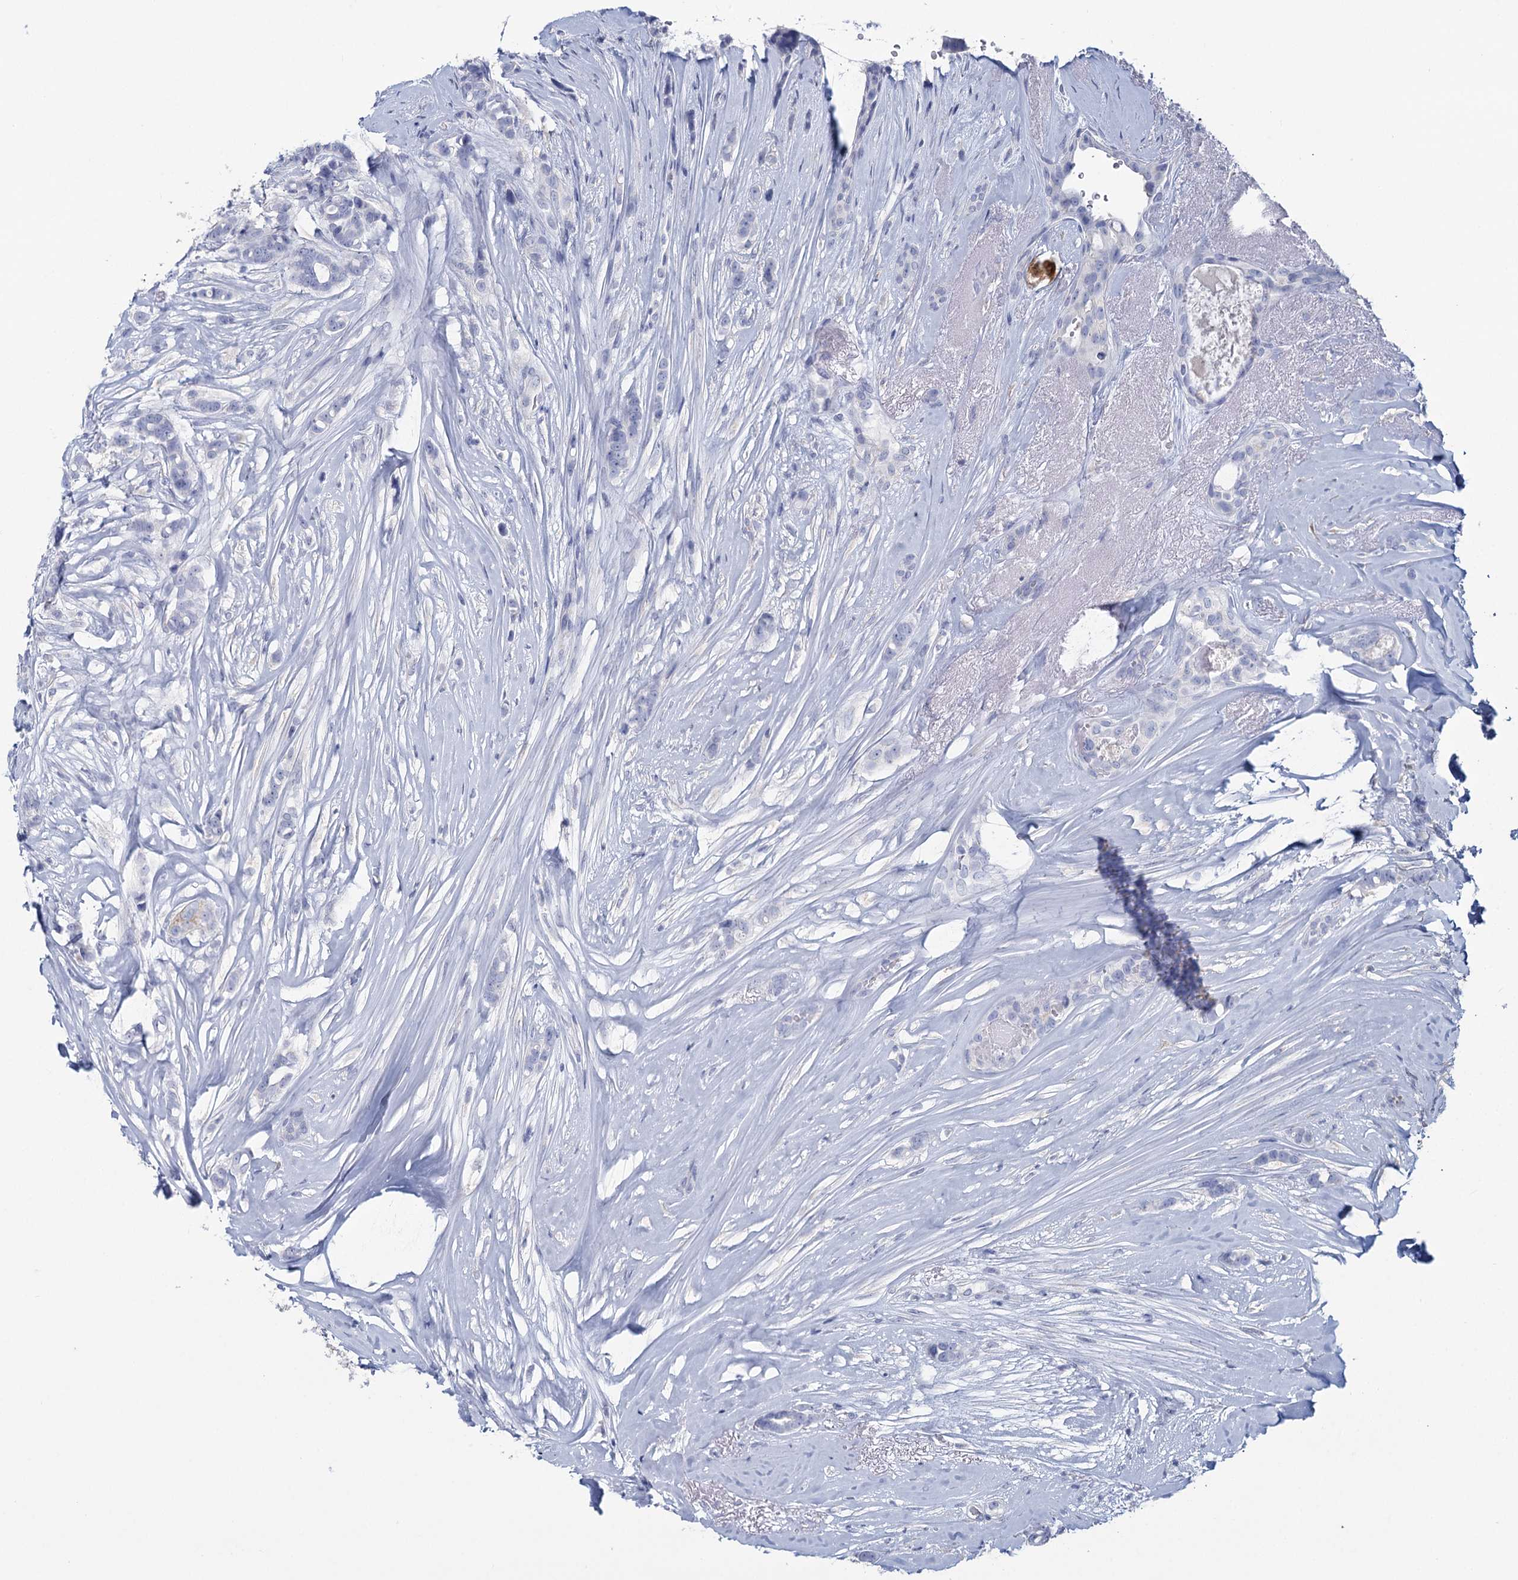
{"staining": {"intensity": "negative", "quantity": "none", "location": "none"}, "tissue": "breast cancer", "cell_type": "Tumor cells", "image_type": "cancer", "snomed": [{"axis": "morphology", "description": "Lobular carcinoma"}, {"axis": "topography", "description": "Breast"}], "caption": "Micrograph shows no significant protein staining in tumor cells of breast cancer (lobular carcinoma).", "gene": "HES2", "patient": {"sex": "female", "age": 51}}